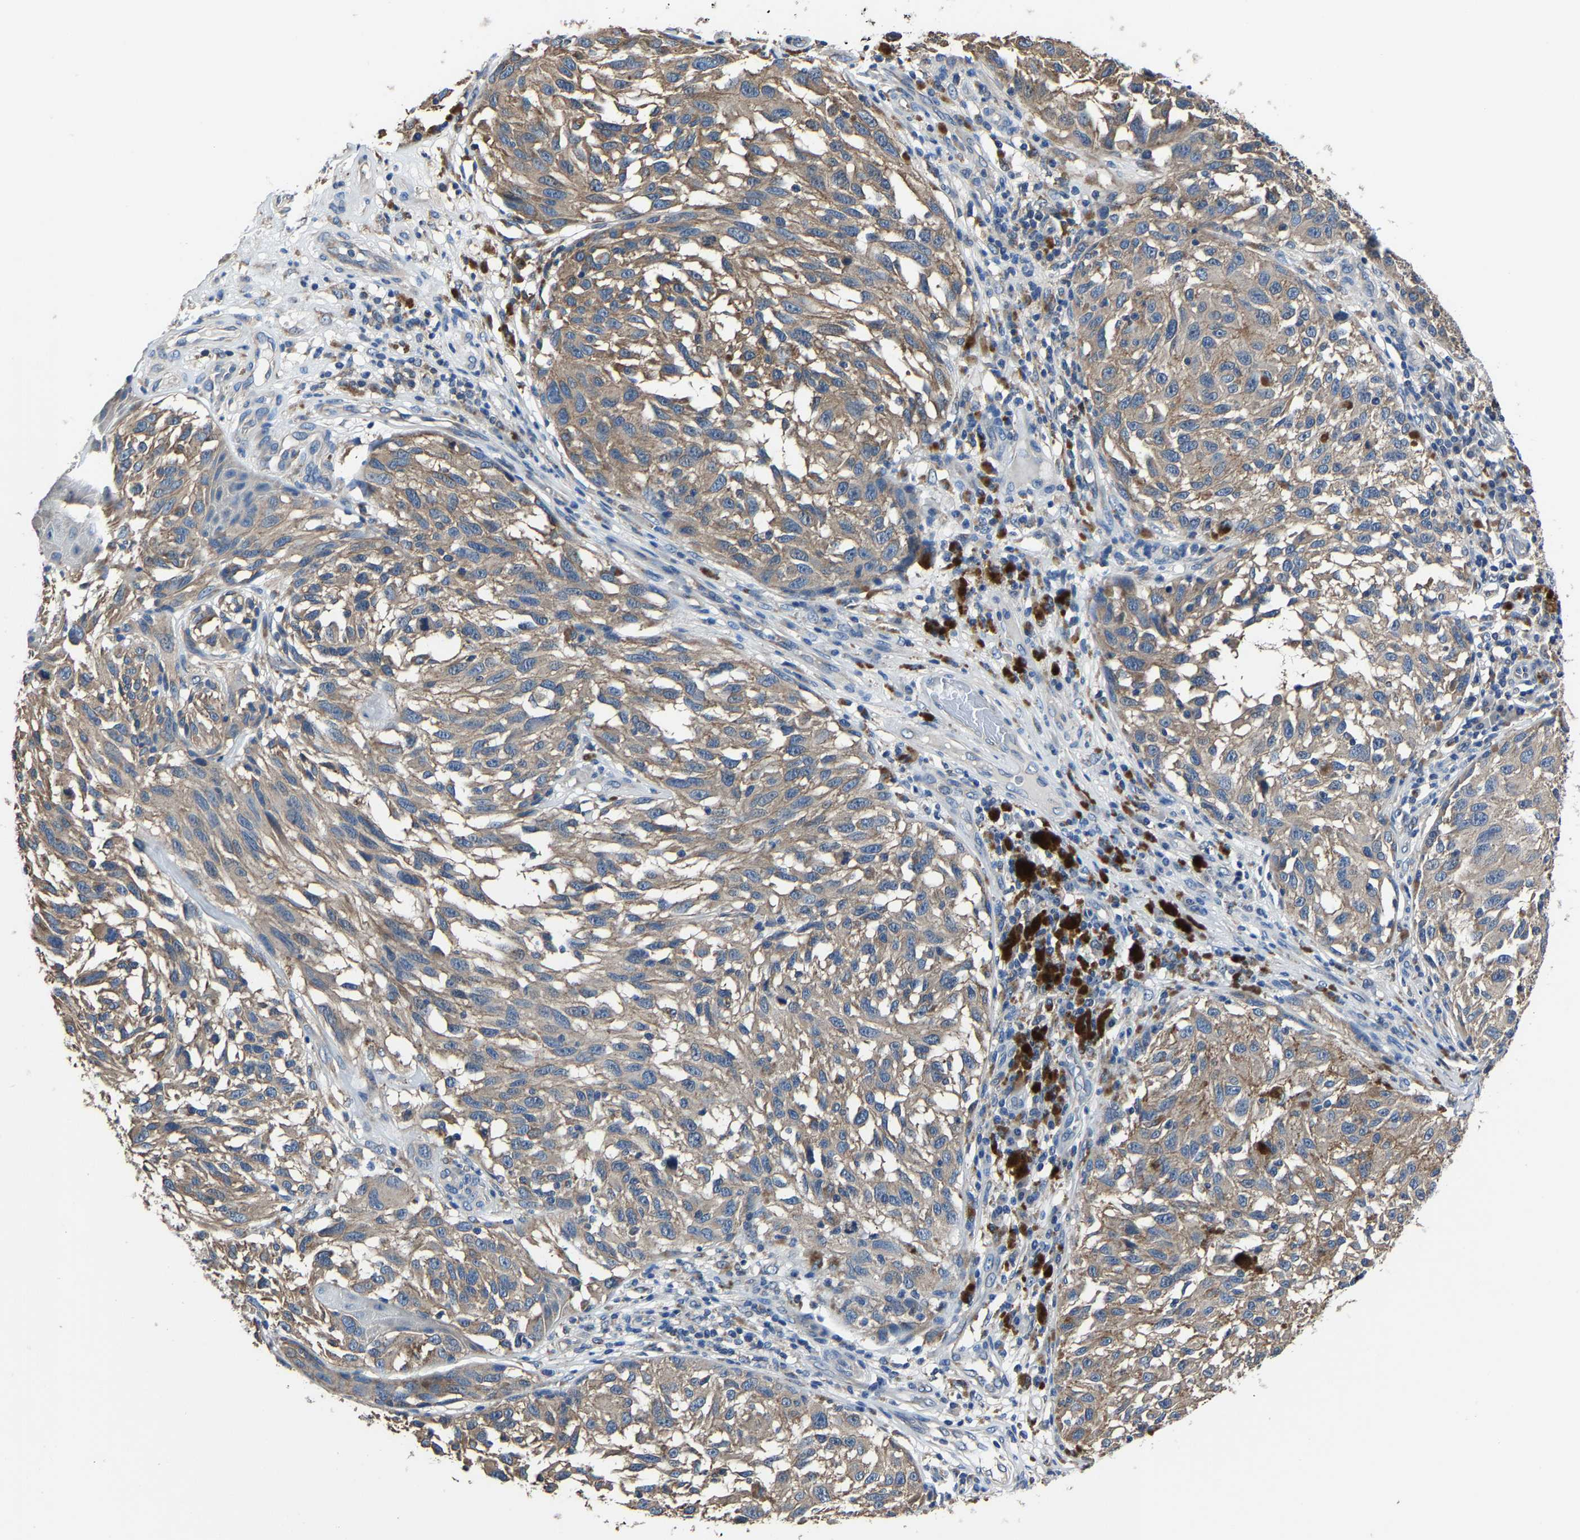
{"staining": {"intensity": "weak", "quantity": ">75%", "location": "cytoplasmic/membranous"}, "tissue": "melanoma", "cell_type": "Tumor cells", "image_type": "cancer", "snomed": [{"axis": "morphology", "description": "Malignant melanoma, NOS"}, {"axis": "topography", "description": "Skin"}], "caption": "IHC (DAB) staining of human melanoma displays weak cytoplasmic/membranous protein expression in about >75% of tumor cells.", "gene": "STRBP", "patient": {"sex": "female", "age": 73}}